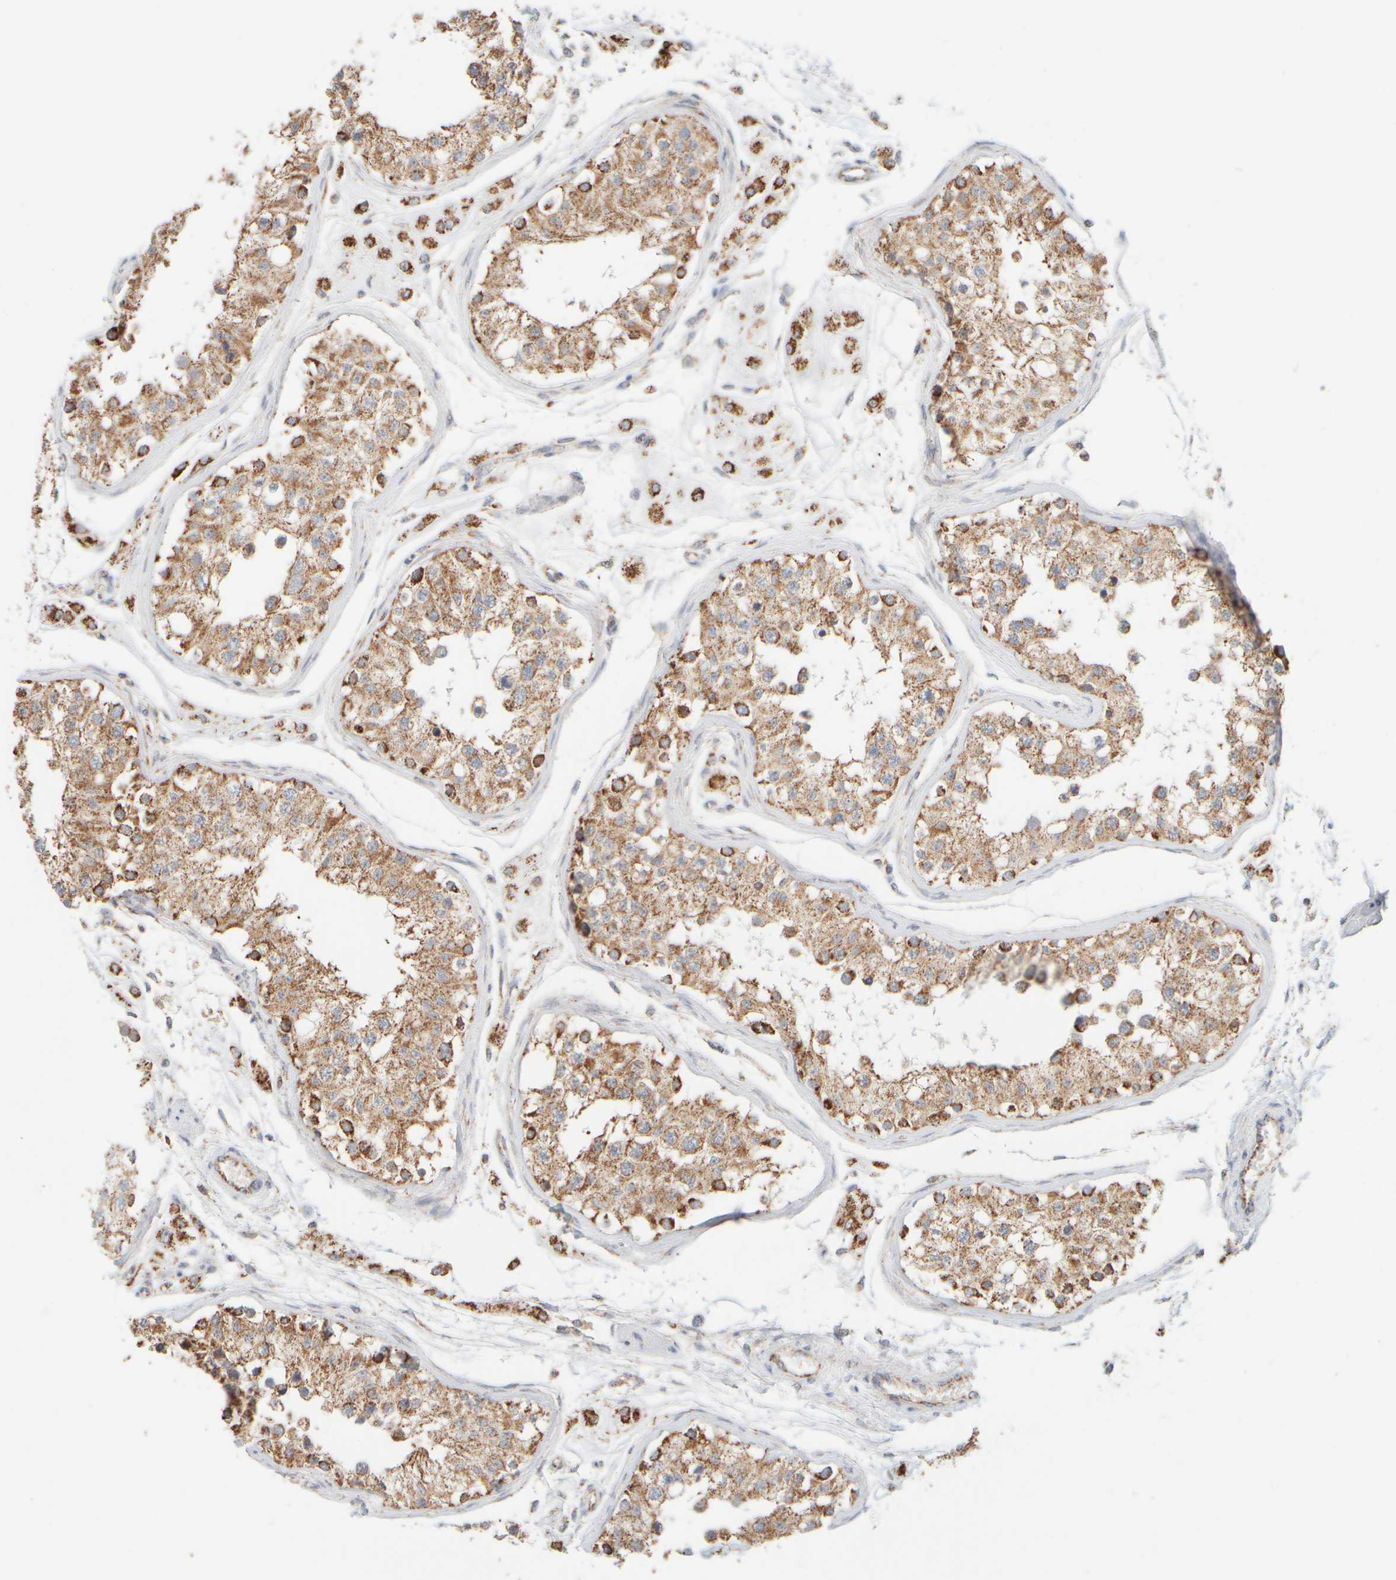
{"staining": {"intensity": "moderate", "quantity": ">75%", "location": "cytoplasmic/membranous"}, "tissue": "testis", "cell_type": "Cells in seminiferous ducts", "image_type": "normal", "snomed": [{"axis": "morphology", "description": "Normal tissue, NOS"}, {"axis": "morphology", "description": "Adenocarcinoma, metastatic, NOS"}, {"axis": "topography", "description": "Testis"}], "caption": "Immunohistochemistry histopathology image of normal testis stained for a protein (brown), which exhibits medium levels of moderate cytoplasmic/membranous expression in approximately >75% of cells in seminiferous ducts.", "gene": "APBB2", "patient": {"sex": "male", "age": 26}}